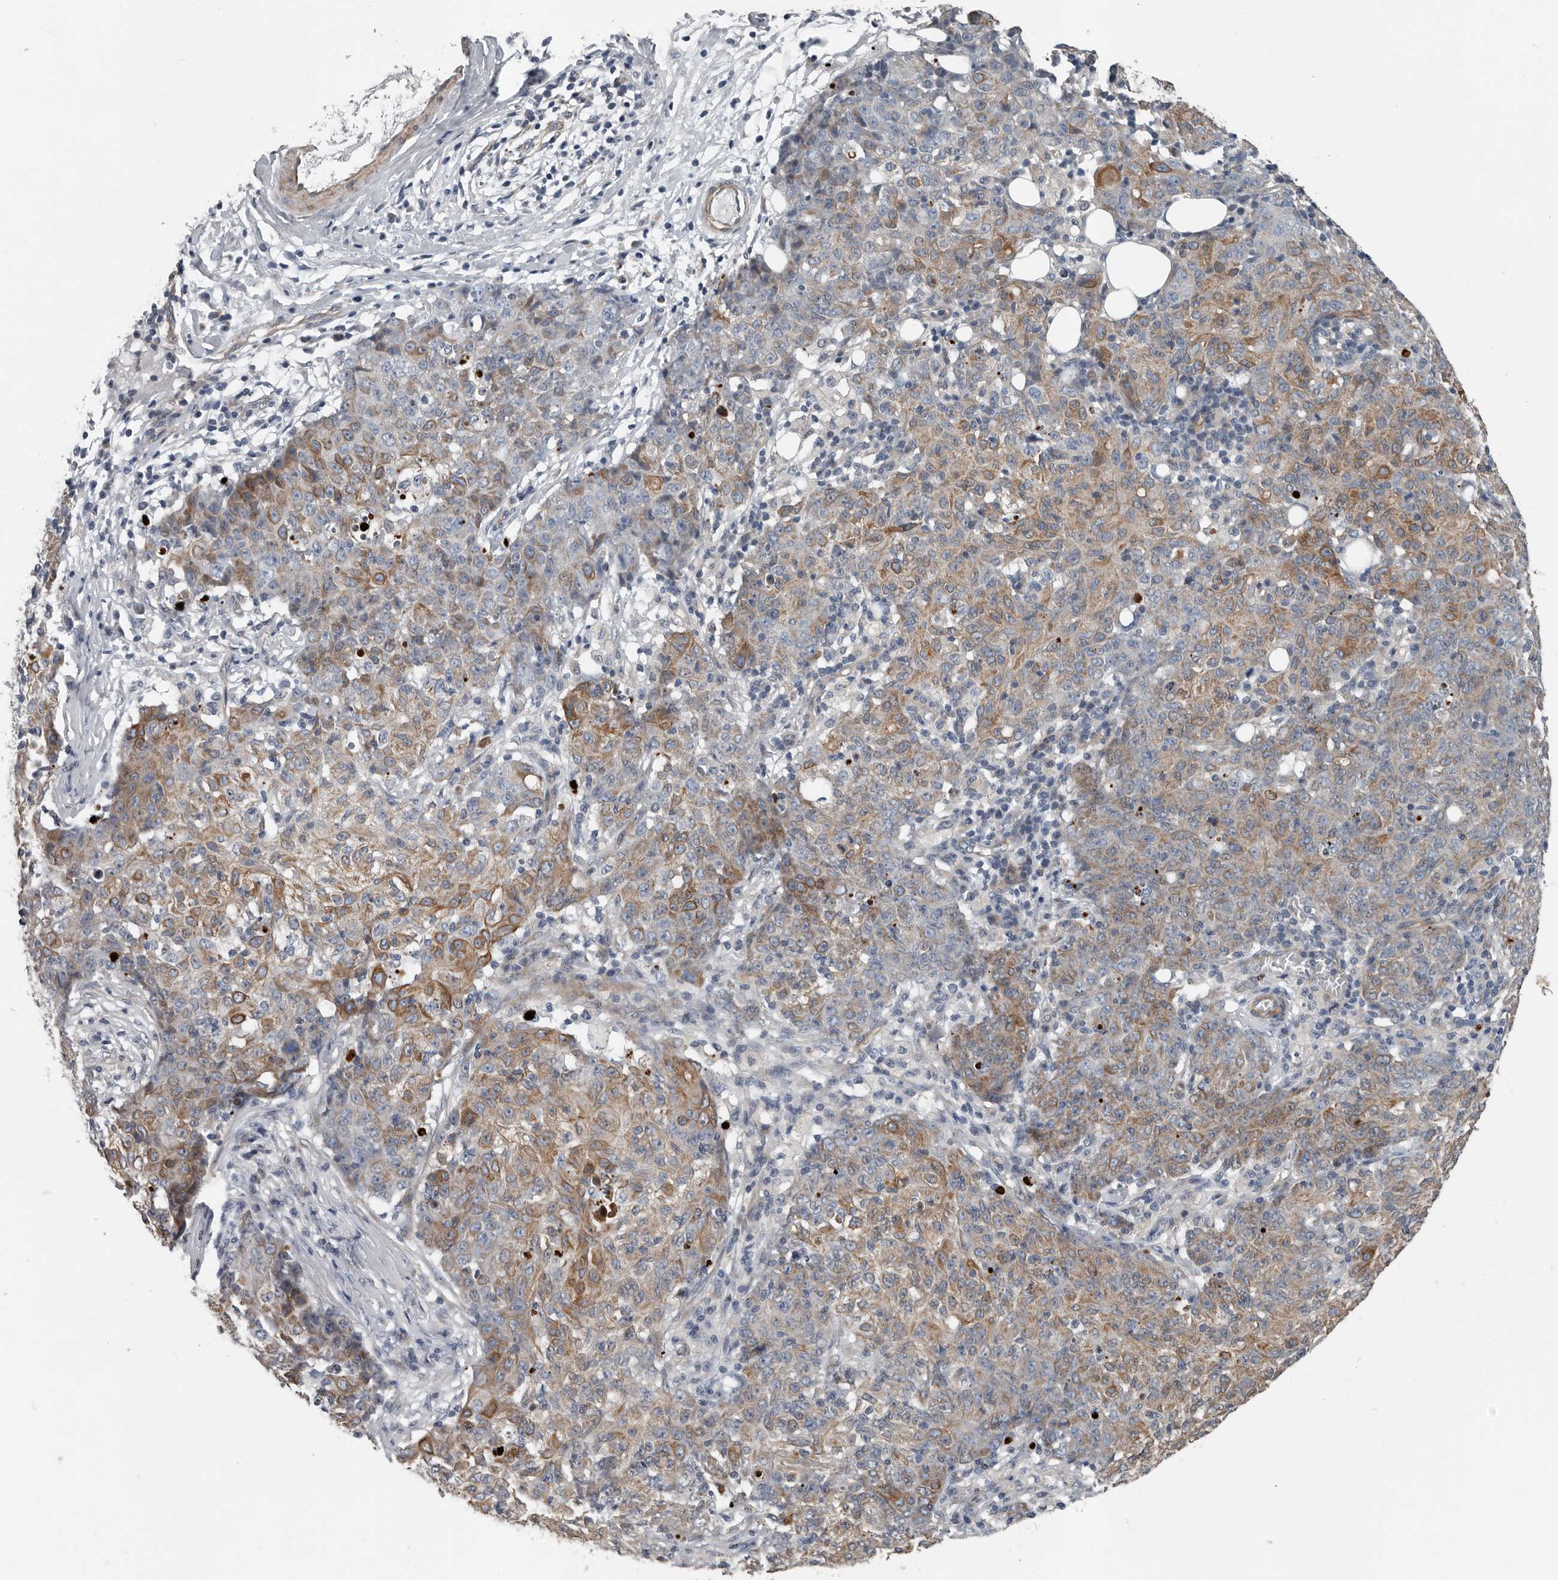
{"staining": {"intensity": "moderate", "quantity": "25%-75%", "location": "cytoplasmic/membranous"}, "tissue": "ovarian cancer", "cell_type": "Tumor cells", "image_type": "cancer", "snomed": [{"axis": "morphology", "description": "Carcinoma, endometroid"}, {"axis": "topography", "description": "Ovary"}], "caption": "The photomicrograph shows a brown stain indicating the presence of a protein in the cytoplasmic/membranous of tumor cells in endometroid carcinoma (ovarian).", "gene": "DPY19L4", "patient": {"sex": "female", "age": 42}}